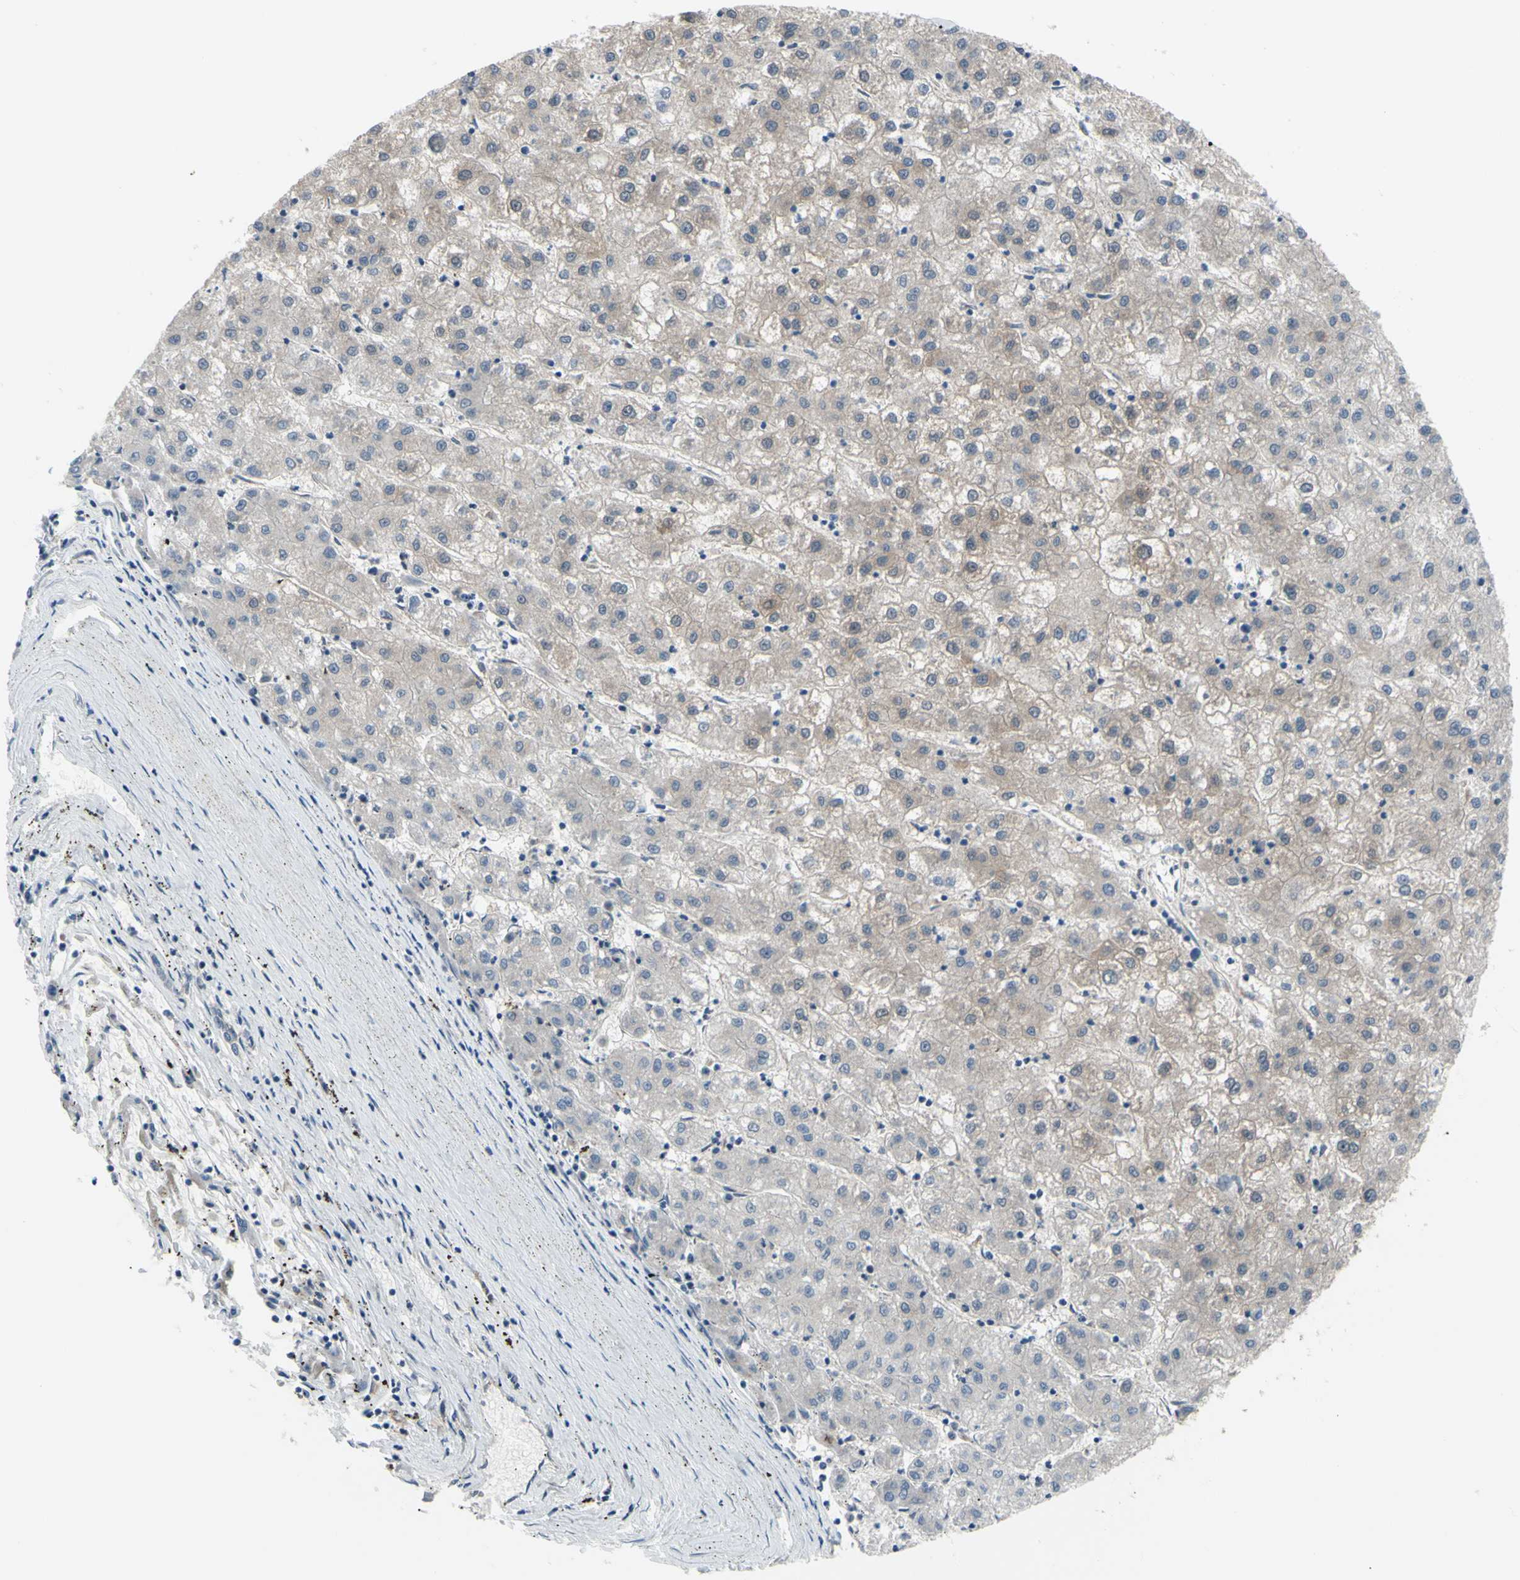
{"staining": {"intensity": "weak", "quantity": "25%-75%", "location": "cytoplasmic/membranous"}, "tissue": "liver cancer", "cell_type": "Tumor cells", "image_type": "cancer", "snomed": [{"axis": "morphology", "description": "Carcinoma, Hepatocellular, NOS"}, {"axis": "topography", "description": "Liver"}], "caption": "A low amount of weak cytoplasmic/membranous positivity is identified in about 25%-75% of tumor cells in liver cancer (hepatocellular carcinoma) tissue.", "gene": "GRAMD2B", "patient": {"sex": "male", "age": 72}}